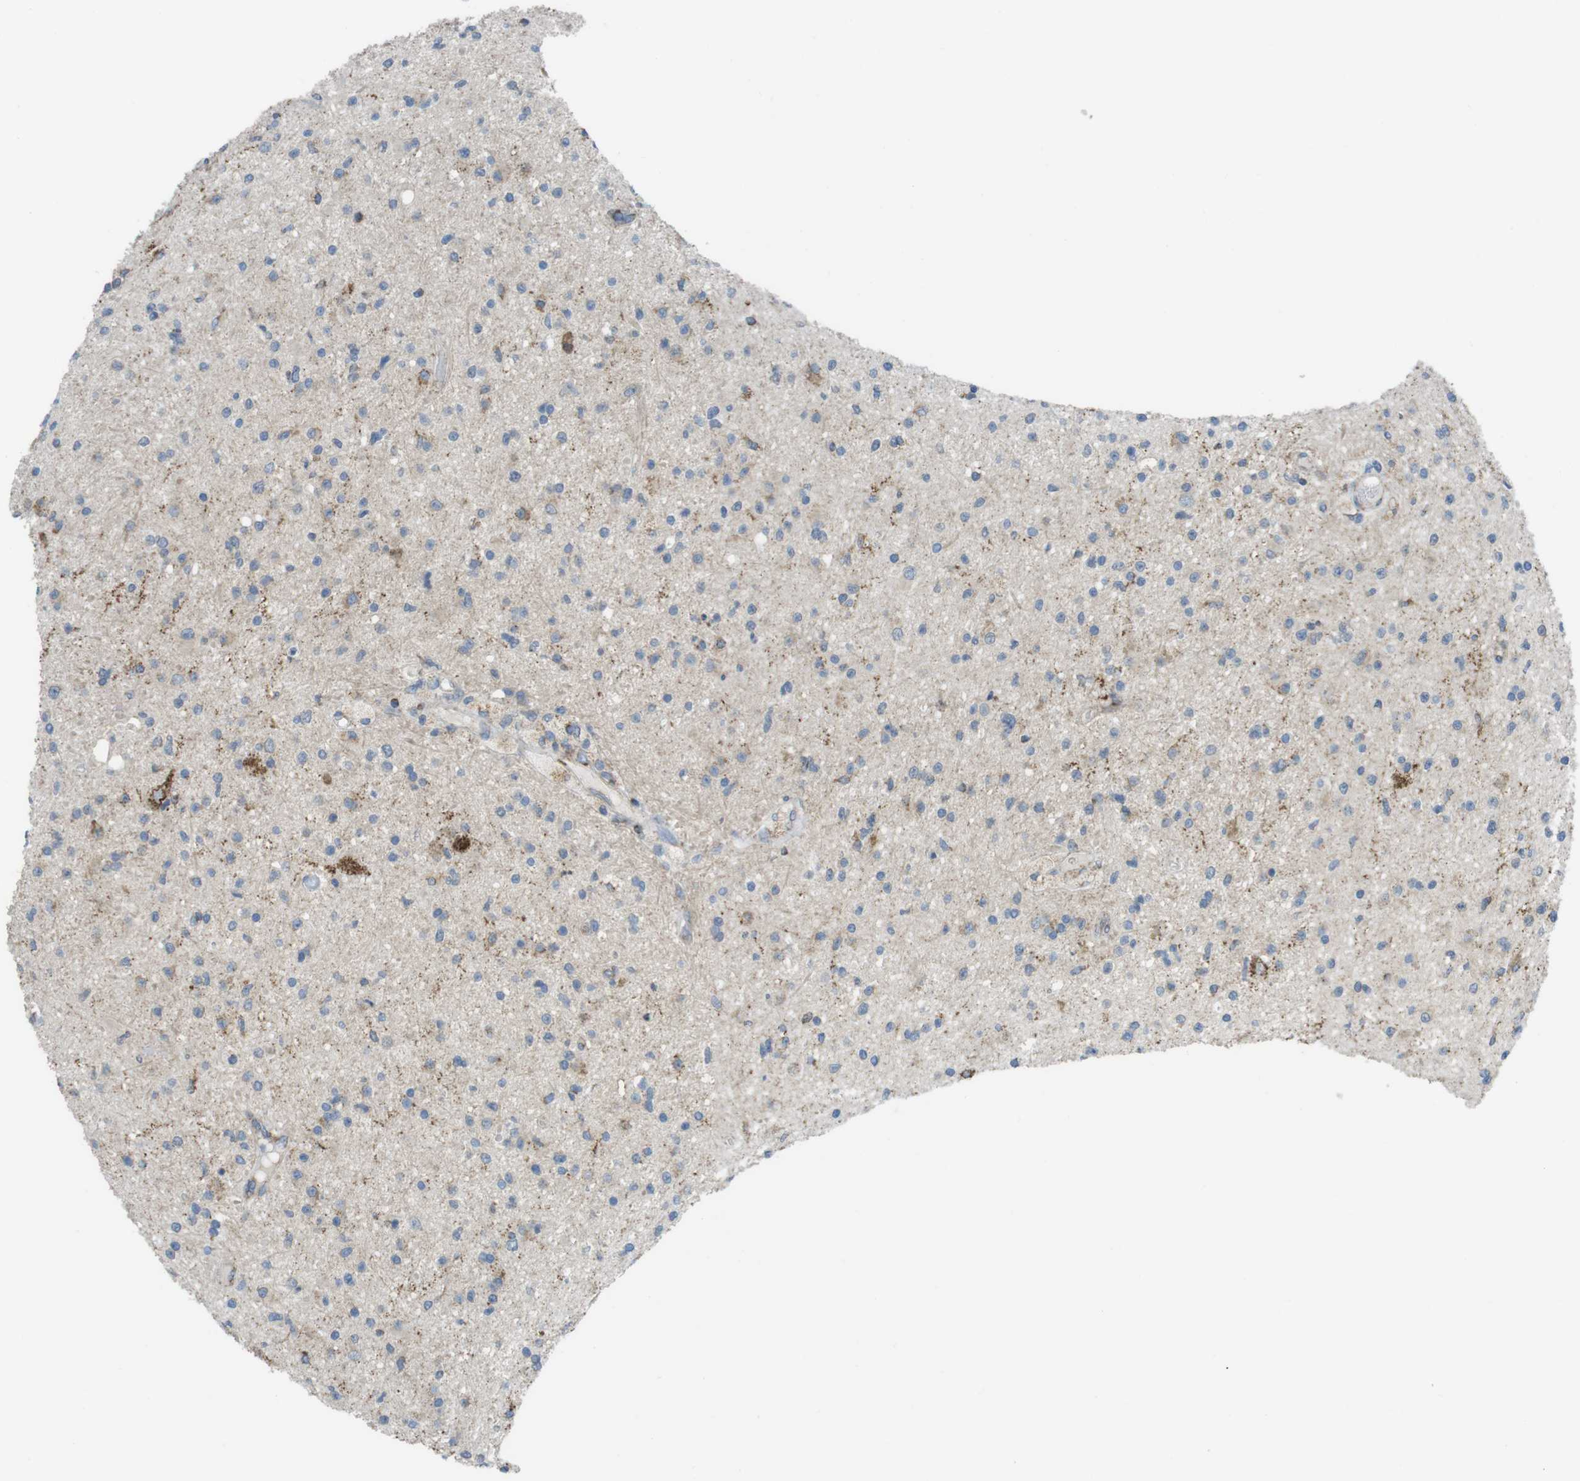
{"staining": {"intensity": "moderate", "quantity": "<25%", "location": "cytoplasmic/membranous"}, "tissue": "glioma", "cell_type": "Tumor cells", "image_type": "cancer", "snomed": [{"axis": "morphology", "description": "Glioma, malignant, High grade"}, {"axis": "topography", "description": "Brain"}], "caption": "The immunohistochemical stain labels moderate cytoplasmic/membranous staining in tumor cells of glioma tissue. (brown staining indicates protein expression, while blue staining denotes nuclei).", "gene": "GRIK2", "patient": {"sex": "male", "age": 33}}